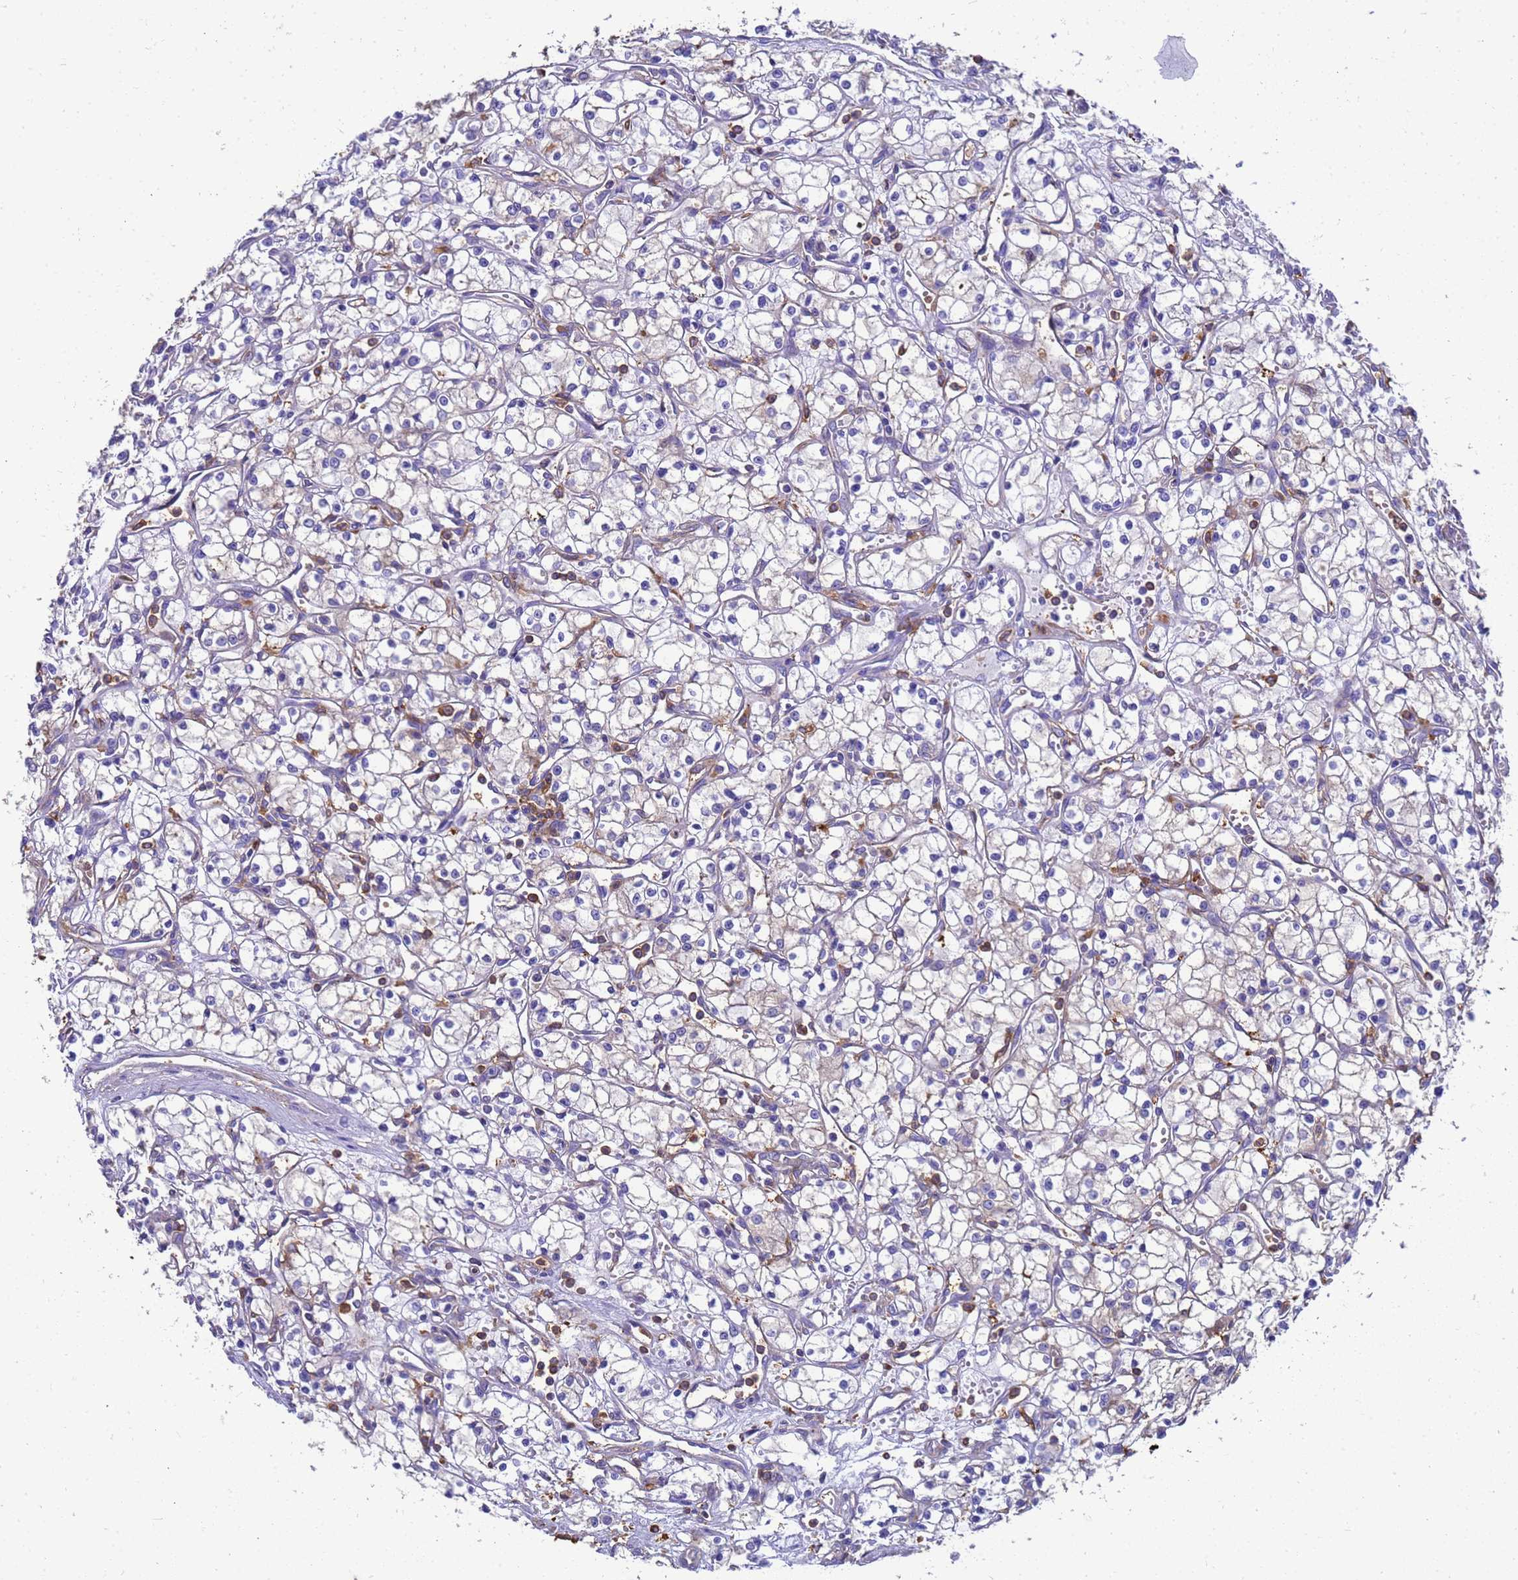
{"staining": {"intensity": "negative", "quantity": "none", "location": "none"}, "tissue": "renal cancer", "cell_type": "Tumor cells", "image_type": "cancer", "snomed": [{"axis": "morphology", "description": "Adenocarcinoma, NOS"}, {"axis": "topography", "description": "Kidney"}], "caption": "An IHC micrograph of renal cancer (adenocarcinoma) is shown. There is no staining in tumor cells of renal cancer (adenocarcinoma).", "gene": "ZNF235", "patient": {"sex": "male", "age": 59}}